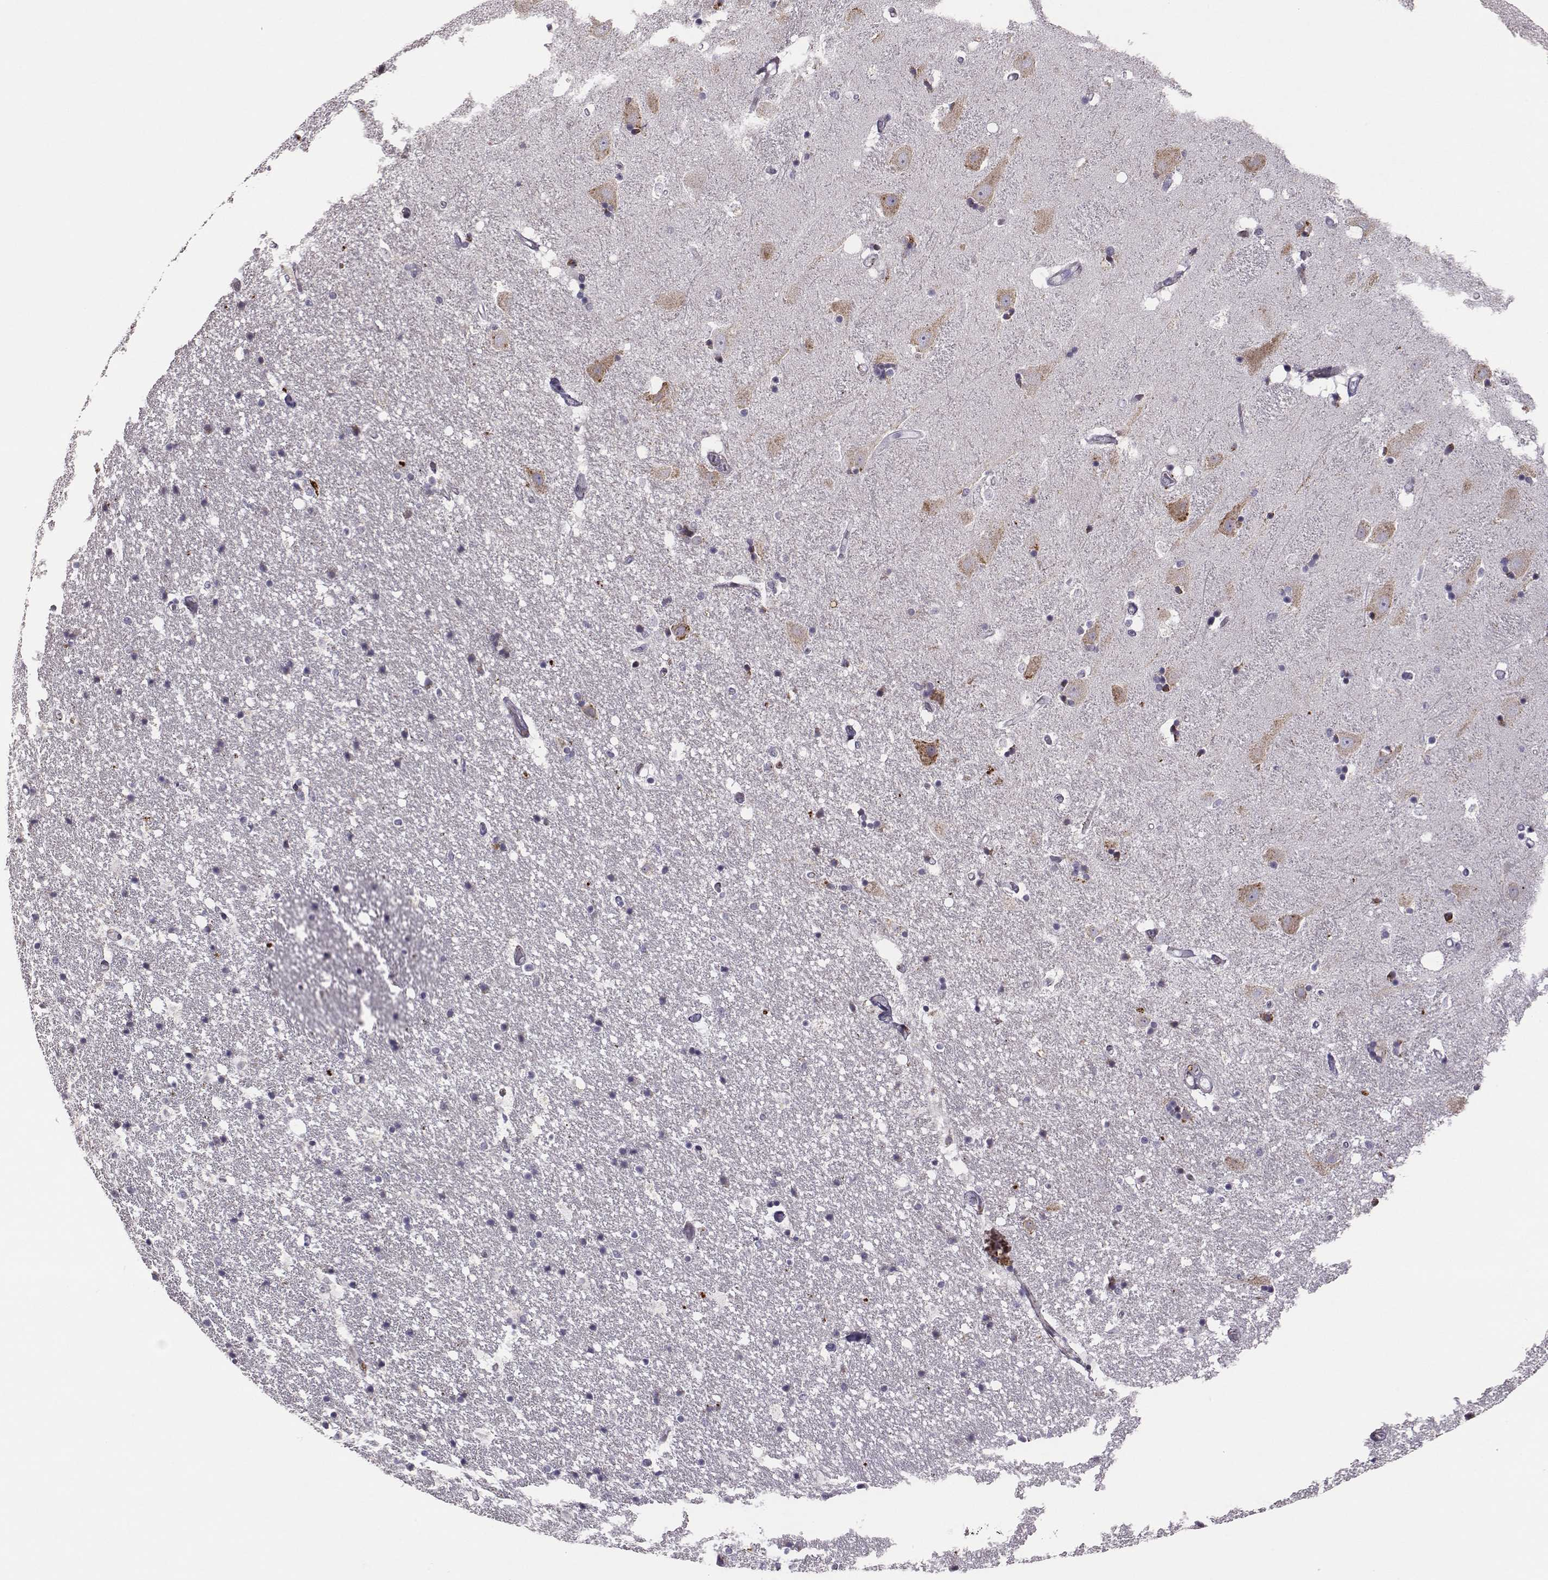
{"staining": {"intensity": "moderate", "quantity": "<25%", "location": "cytoplasmic/membranous"}, "tissue": "hippocampus", "cell_type": "Glial cells", "image_type": "normal", "snomed": [{"axis": "morphology", "description": "Normal tissue, NOS"}, {"axis": "topography", "description": "Hippocampus"}], "caption": "Protein staining exhibits moderate cytoplasmic/membranous expression in approximately <25% of glial cells in normal hippocampus.", "gene": "SELENOI", "patient": {"sex": "male", "age": 49}}